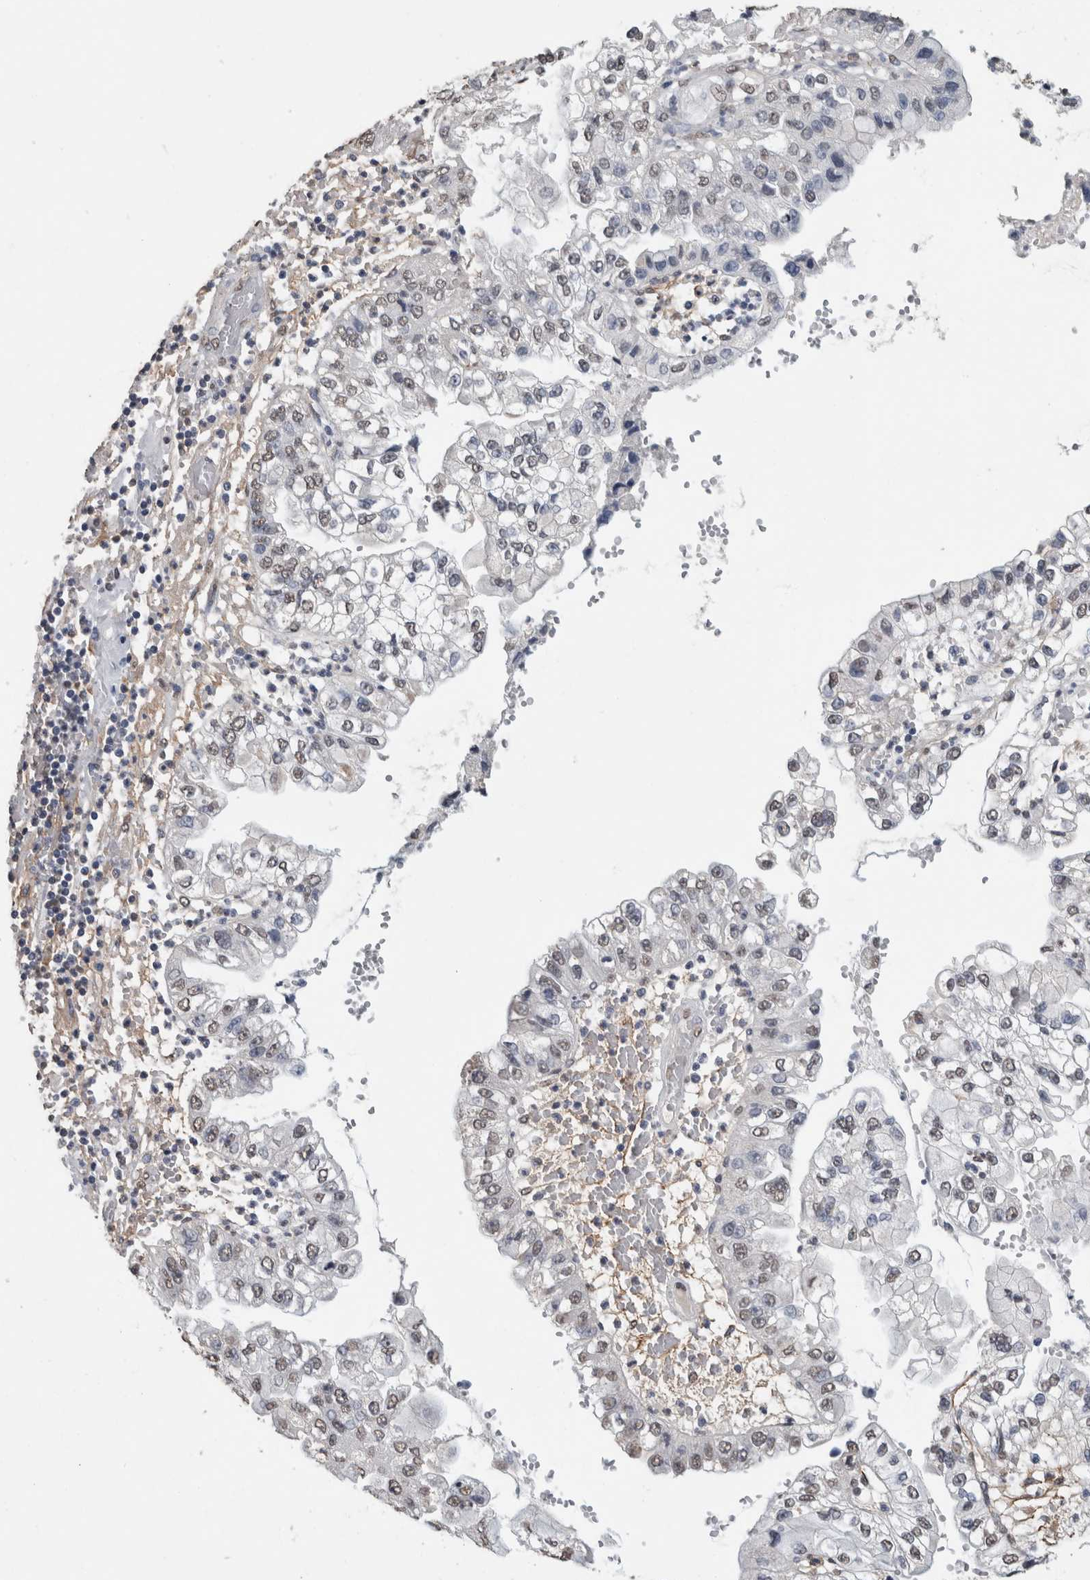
{"staining": {"intensity": "weak", "quantity": "<25%", "location": "nuclear"}, "tissue": "liver cancer", "cell_type": "Tumor cells", "image_type": "cancer", "snomed": [{"axis": "morphology", "description": "Cholangiocarcinoma"}, {"axis": "topography", "description": "Liver"}], "caption": "A micrograph of liver cancer stained for a protein displays no brown staining in tumor cells.", "gene": "LTBP1", "patient": {"sex": "female", "age": 79}}